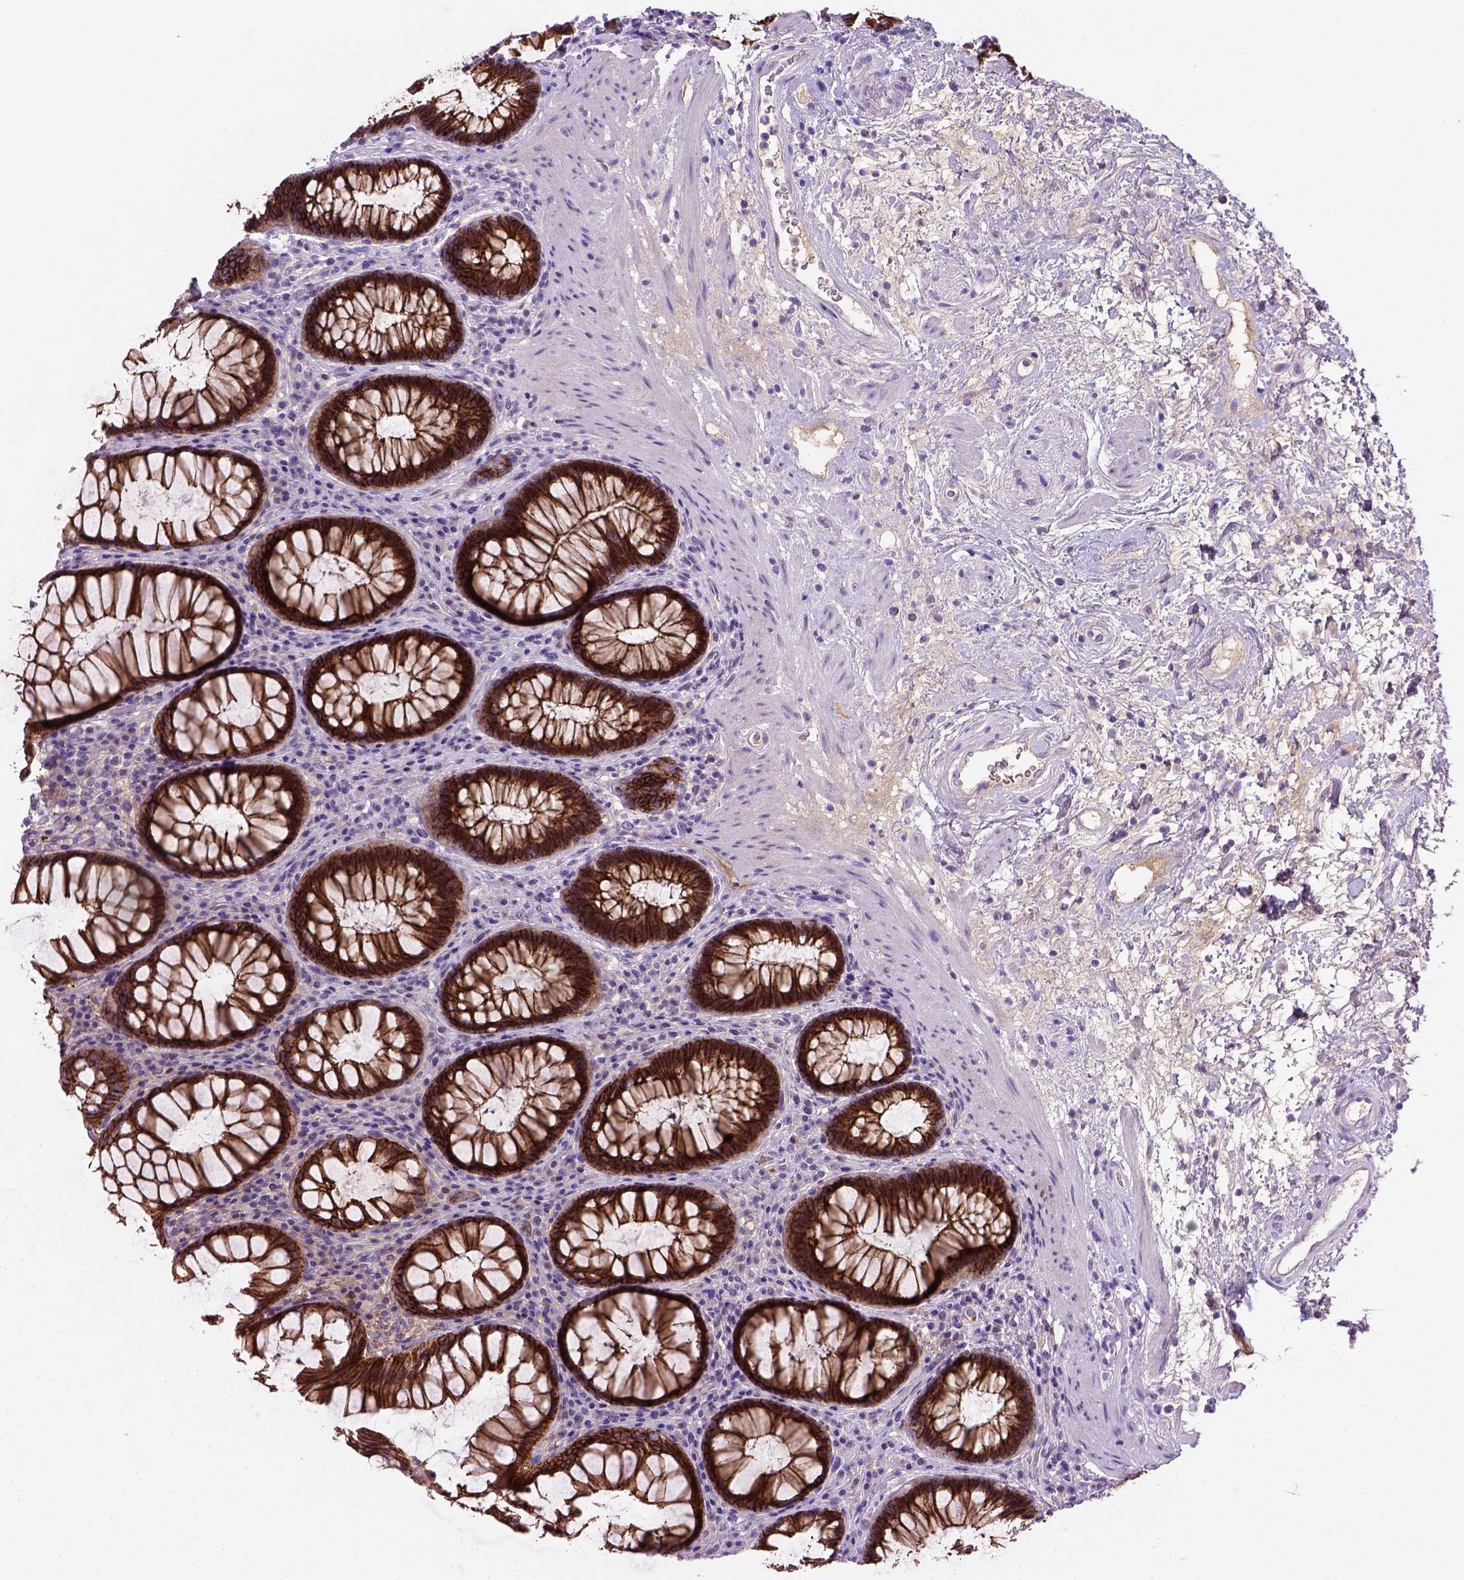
{"staining": {"intensity": "strong", "quantity": ">75%", "location": "cytoplasmic/membranous"}, "tissue": "rectum", "cell_type": "Glandular cells", "image_type": "normal", "snomed": [{"axis": "morphology", "description": "Normal tissue, NOS"}, {"axis": "topography", "description": "Rectum"}], "caption": "Immunohistochemistry photomicrograph of unremarkable rectum: human rectum stained using immunohistochemistry (IHC) displays high levels of strong protein expression localized specifically in the cytoplasmic/membranous of glandular cells, appearing as a cytoplasmic/membranous brown color.", "gene": "CDH1", "patient": {"sex": "male", "age": 72}}